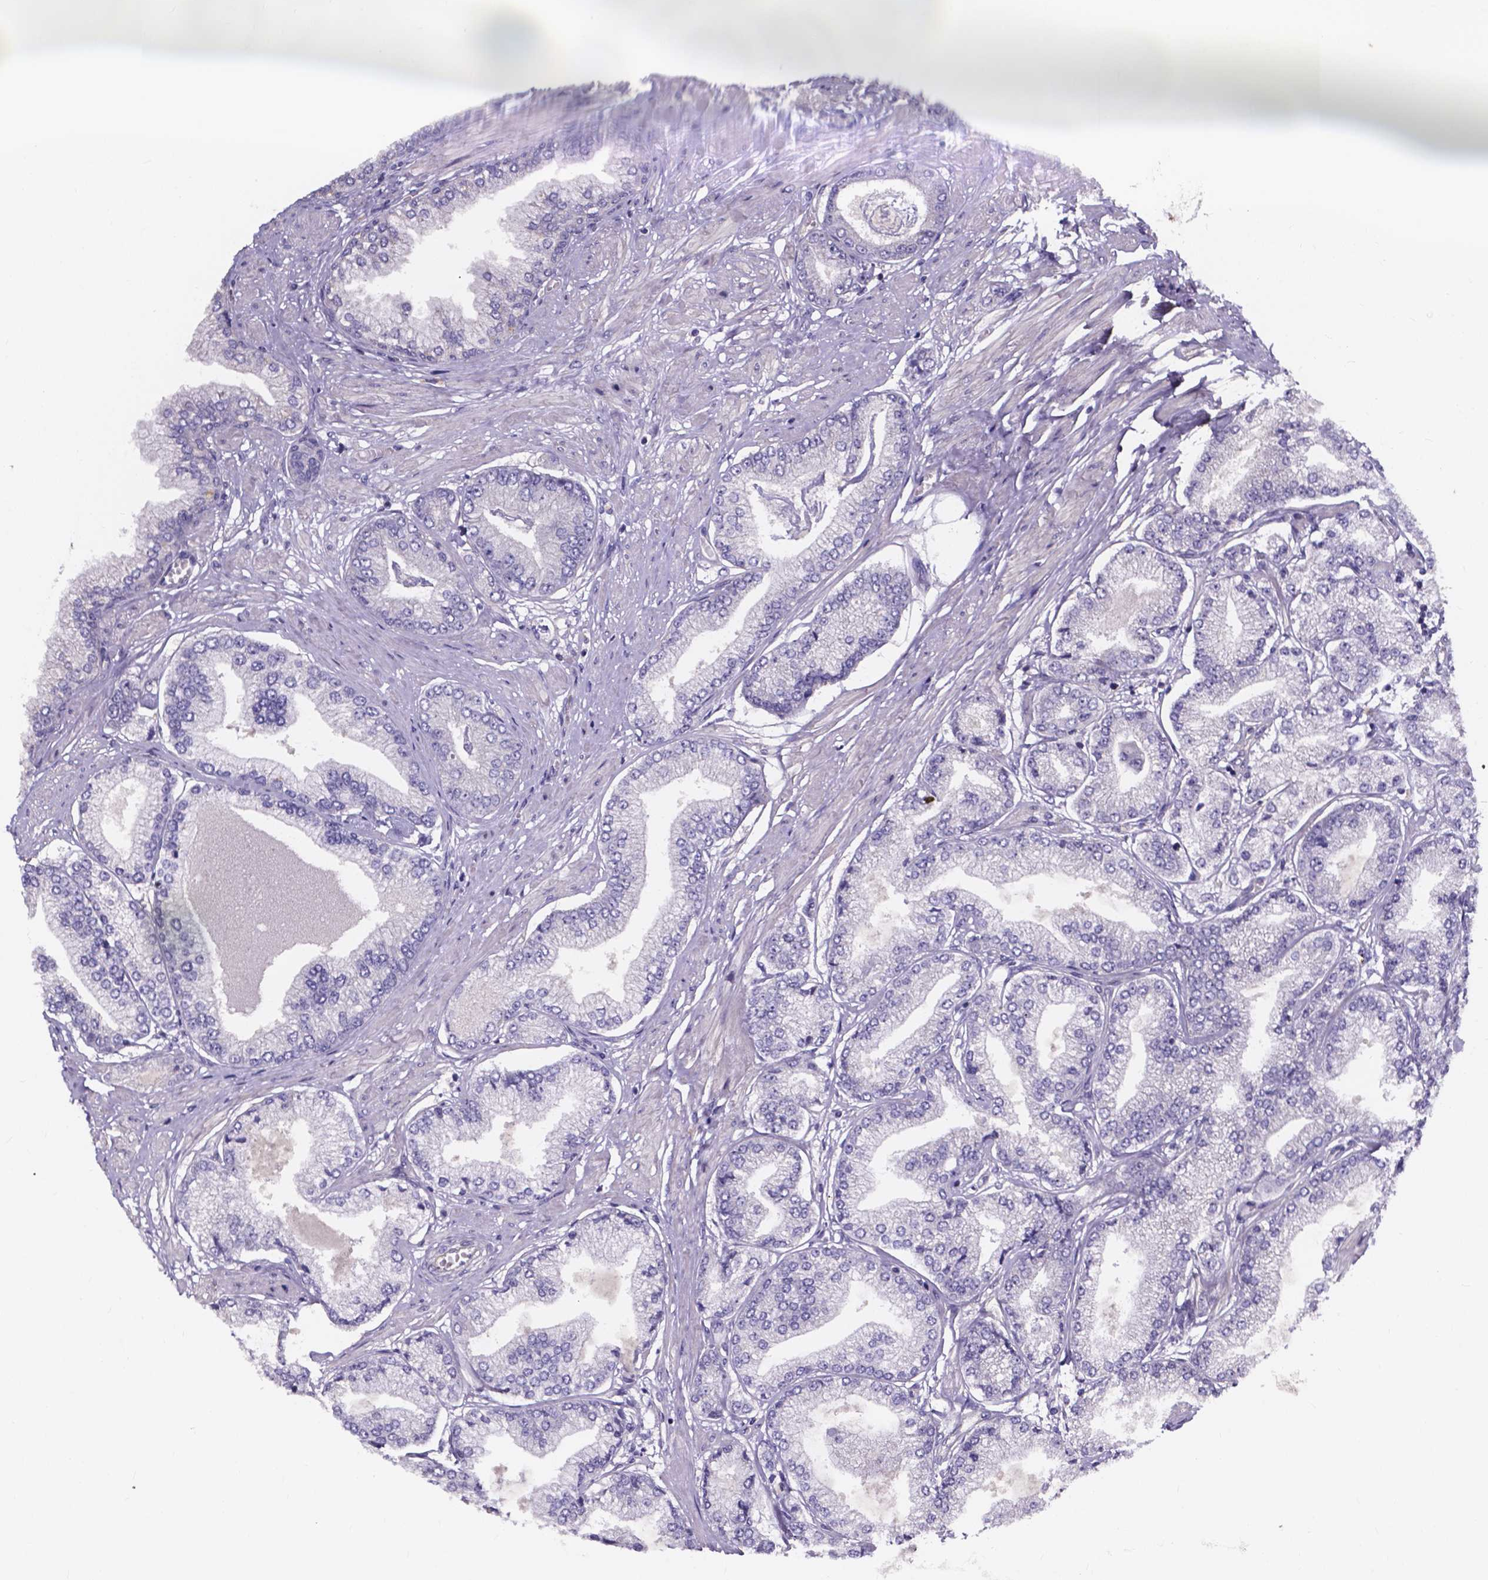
{"staining": {"intensity": "negative", "quantity": "none", "location": "none"}, "tissue": "prostate cancer", "cell_type": "Tumor cells", "image_type": "cancer", "snomed": [{"axis": "morphology", "description": "Adenocarcinoma, Low grade"}, {"axis": "topography", "description": "Prostate"}], "caption": "Tumor cells show no significant staining in adenocarcinoma (low-grade) (prostate).", "gene": "THEMIS", "patient": {"sex": "male", "age": 55}}